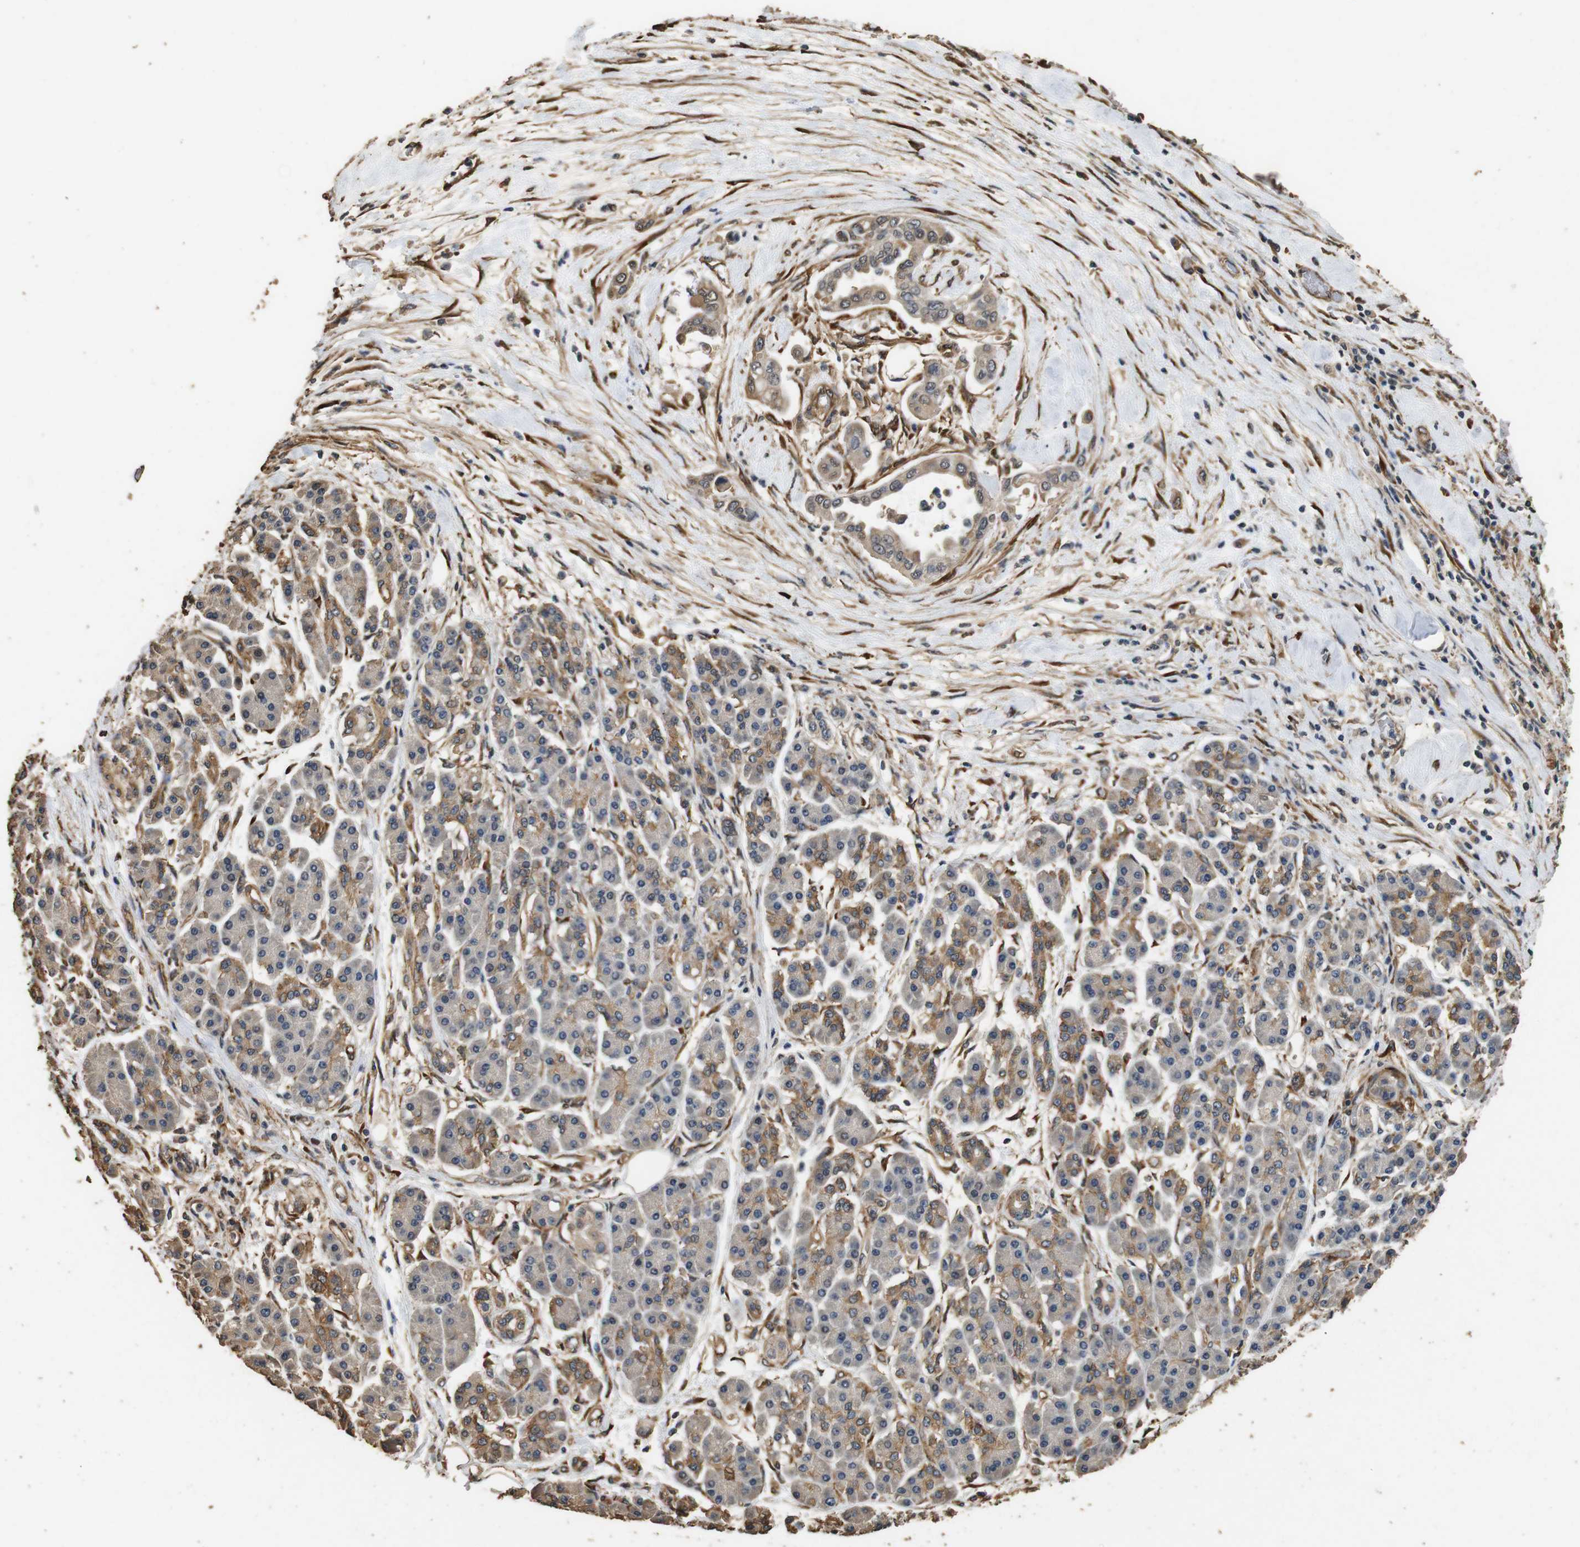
{"staining": {"intensity": "moderate", "quantity": ">75%", "location": "cytoplasmic/membranous"}, "tissue": "pancreatic cancer", "cell_type": "Tumor cells", "image_type": "cancer", "snomed": [{"axis": "morphology", "description": "Adenocarcinoma, NOS"}, {"axis": "morphology", "description": "Adenocarcinoma, metastatic, NOS"}, {"axis": "topography", "description": "Lymph node"}, {"axis": "topography", "description": "Pancreas"}, {"axis": "topography", "description": "Duodenum"}], "caption": "DAB immunohistochemical staining of pancreatic cancer (metastatic adenocarcinoma) demonstrates moderate cytoplasmic/membranous protein positivity in about >75% of tumor cells. Using DAB (brown) and hematoxylin (blue) stains, captured at high magnification using brightfield microscopy.", "gene": "CNPY4", "patient": {"sex": "female", "age": 64}}